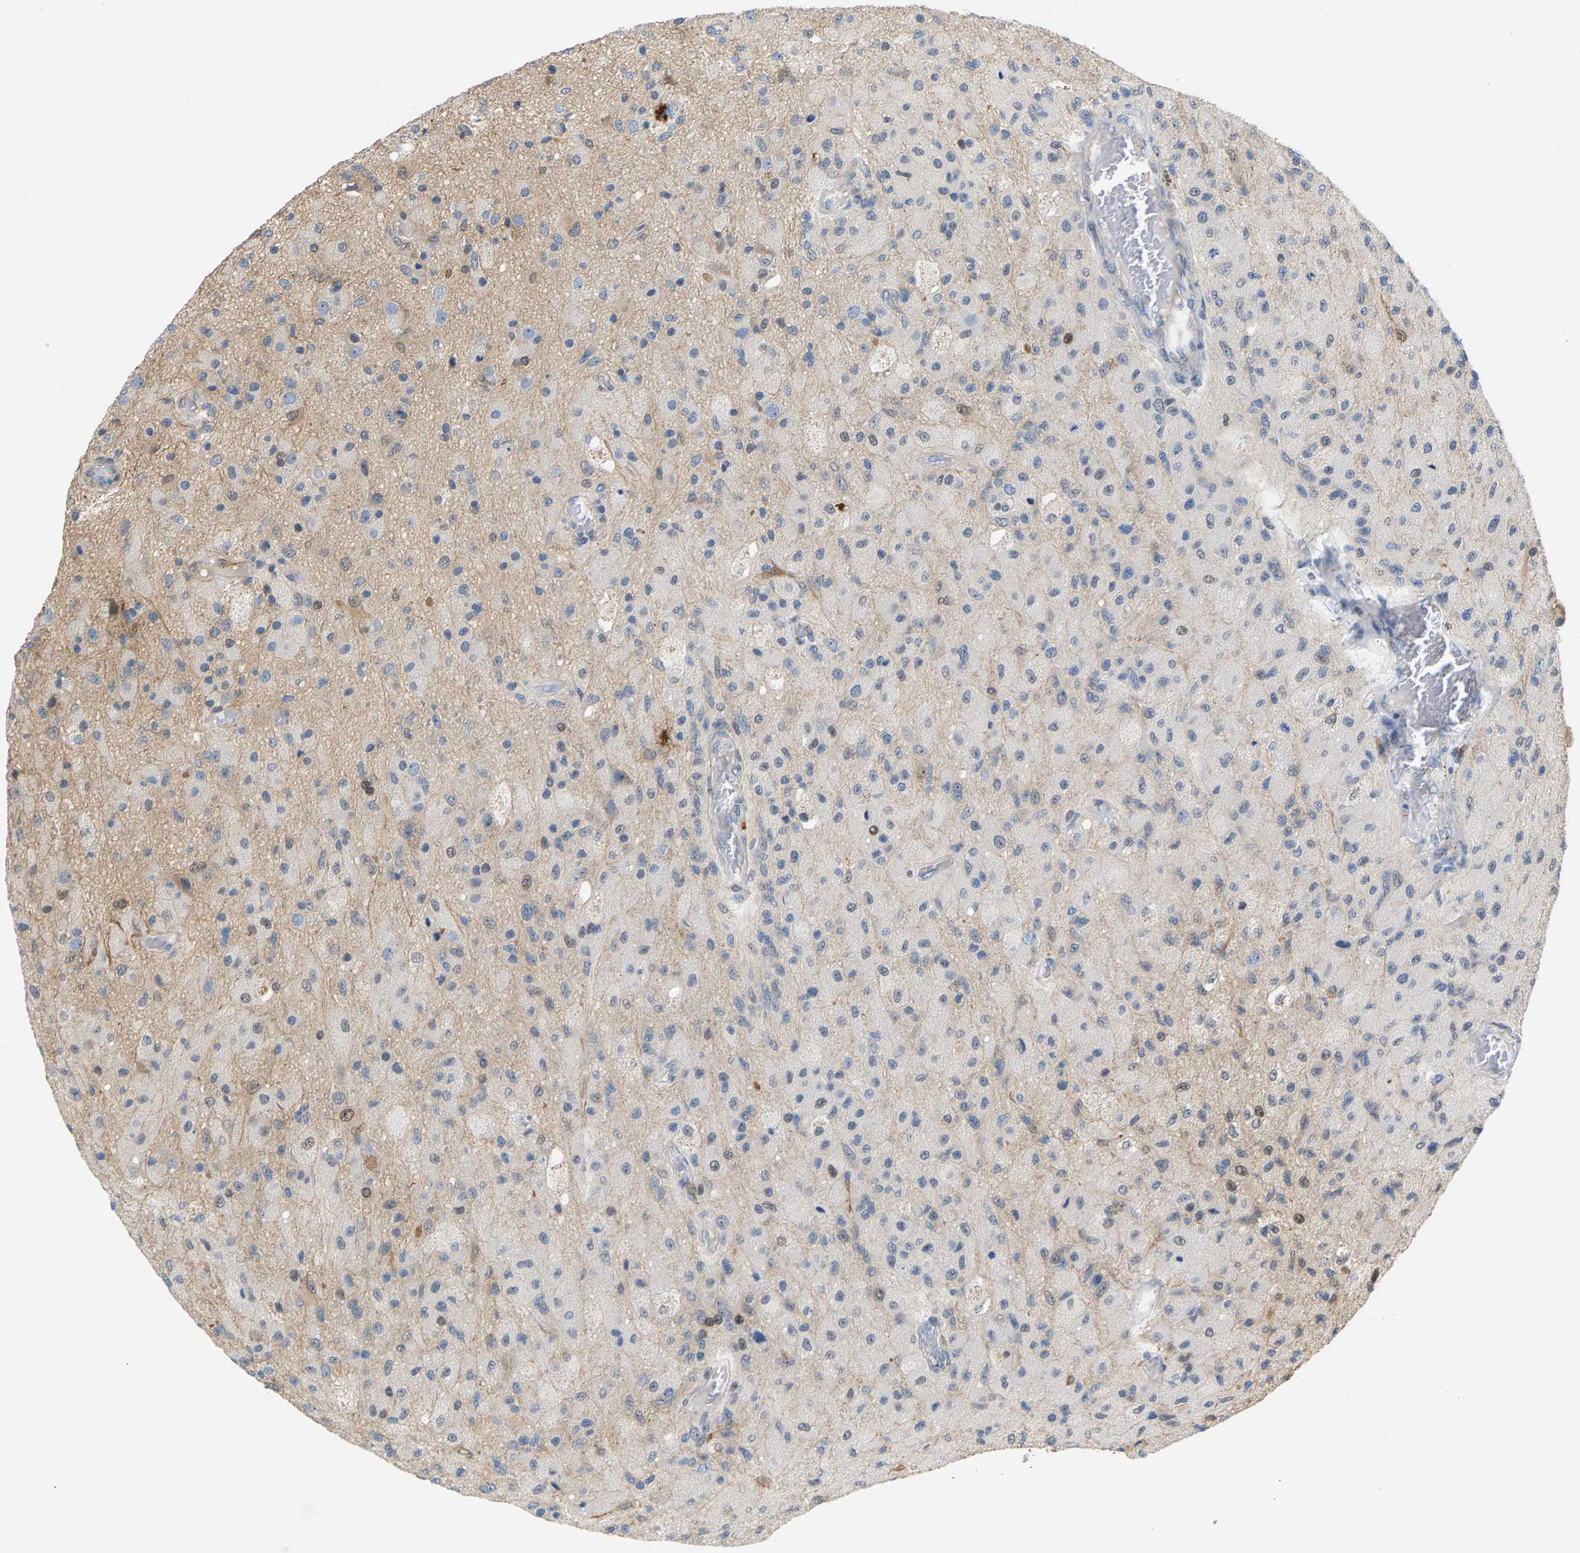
{"staining": {"intensity": "negative", "quantity": "none", "location": "none"}, "tissue": "glioma", "cell_type": "Tumor cells", "image_type": "cancer", "snomed": [{"axis": "morphology", "description": "Normal tissue, NOS"}, {"axis": "morphology", "description": "Glioma, malignant, High grade"}, {"axis": "topography", "description": "Cerebral cortex"}], "caption": "Immunohistochemistry of human glioma exhibits no staining in tumor cells.", "gene": "KRTAP27-1", "patient": {"sex": "male", "age": 77}}